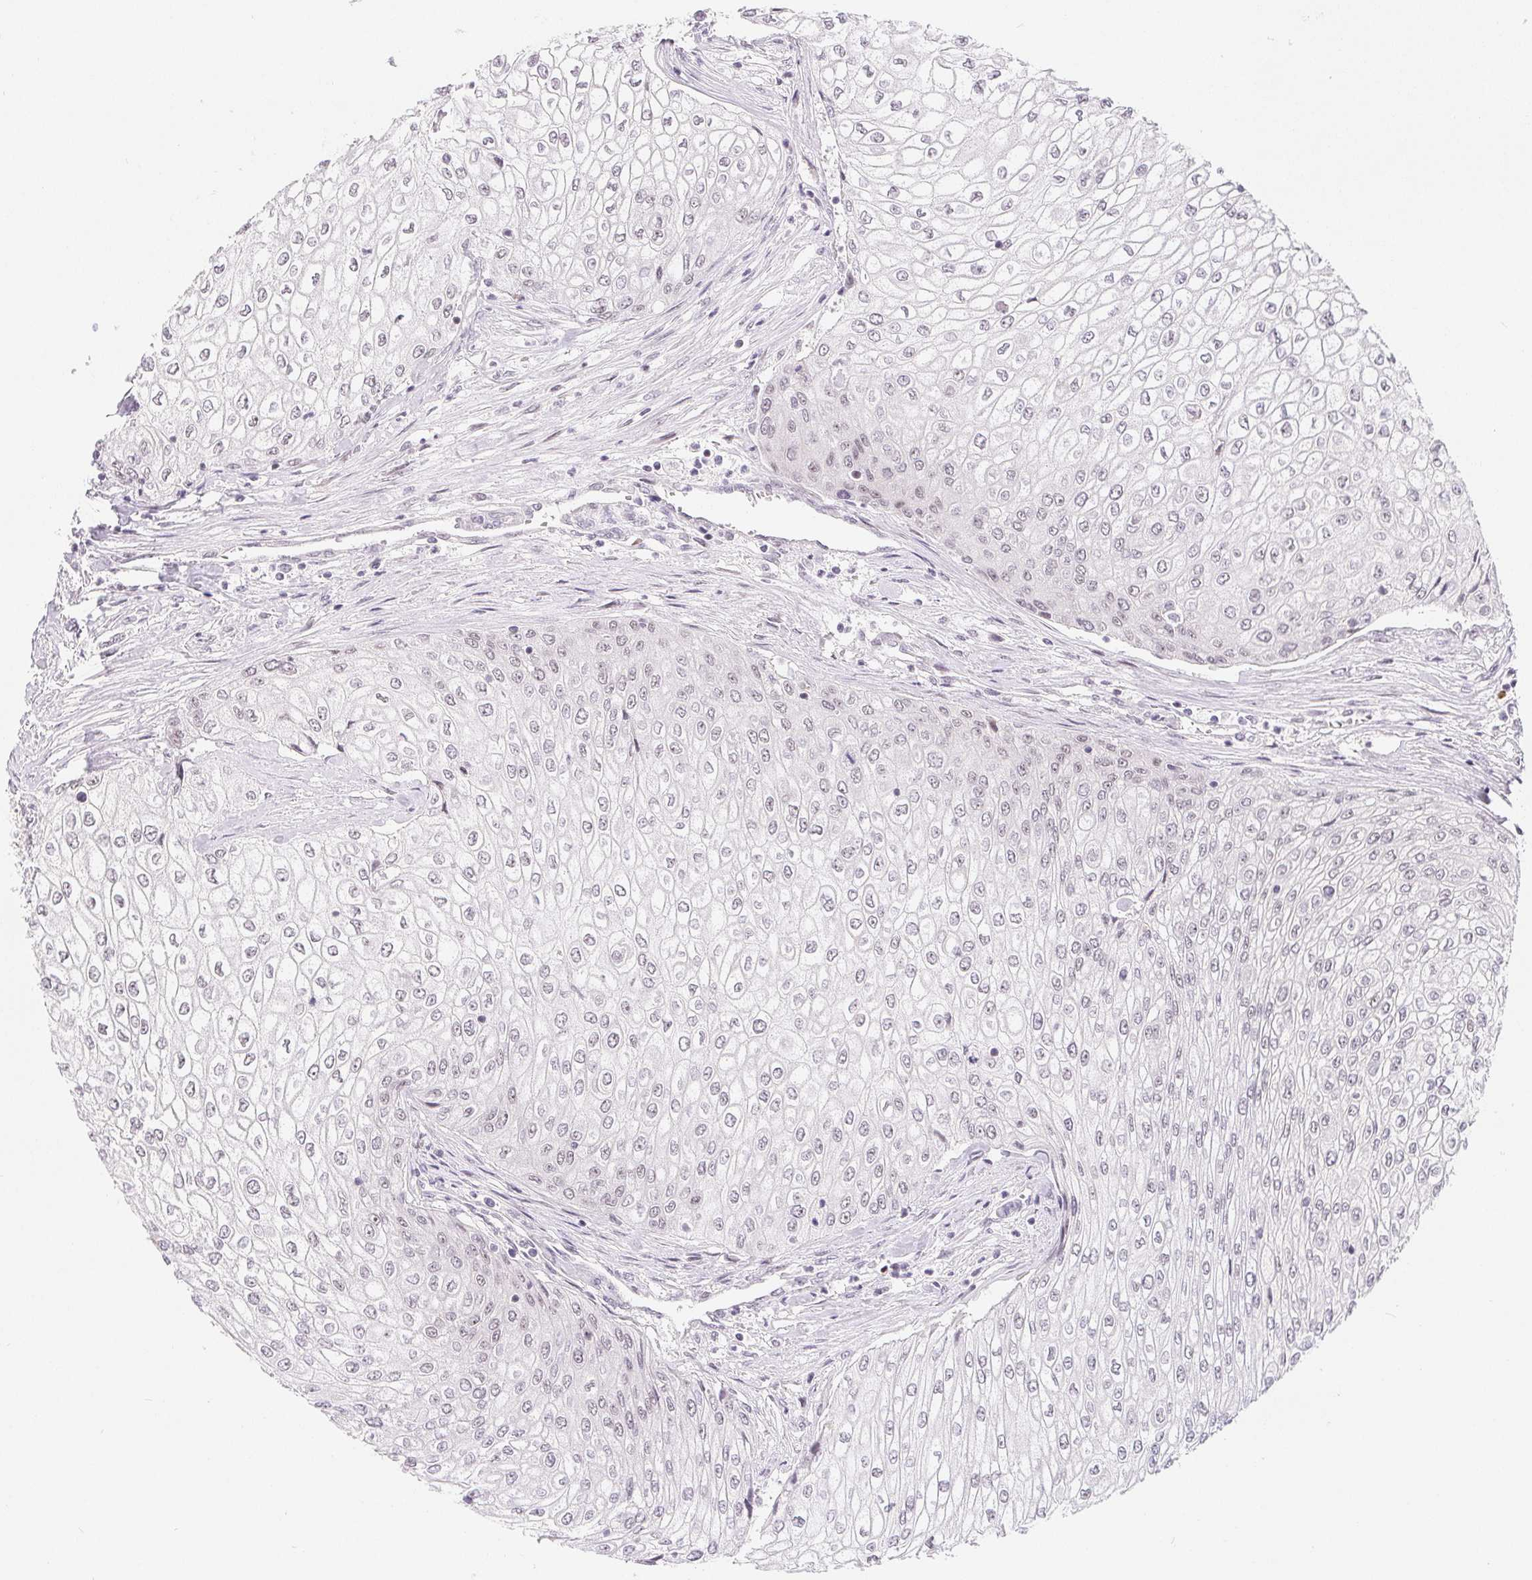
{"staining": {"intensity": "negative", "quantity": "none", "location": "none"}, "tissue": "urothelial cancer", "cell_type": "Tumor cells", "image_type": "cancer", "snomed": [{"axis": "morphology", "description": "Urothelial carcinoma, High grade"}, {"axis": "topography", "description": "Urinary bladder"}], "caption": "High magnification brightfield microscopy of urothelial cancer stained with DAB (3,3'-diaminobenzidine) (brown) and counterstained with hematoxylin (blue): tumor cells show no significant staining.", "gene": "LCA5L", "patient": {"sex": "male", "age": 62}}